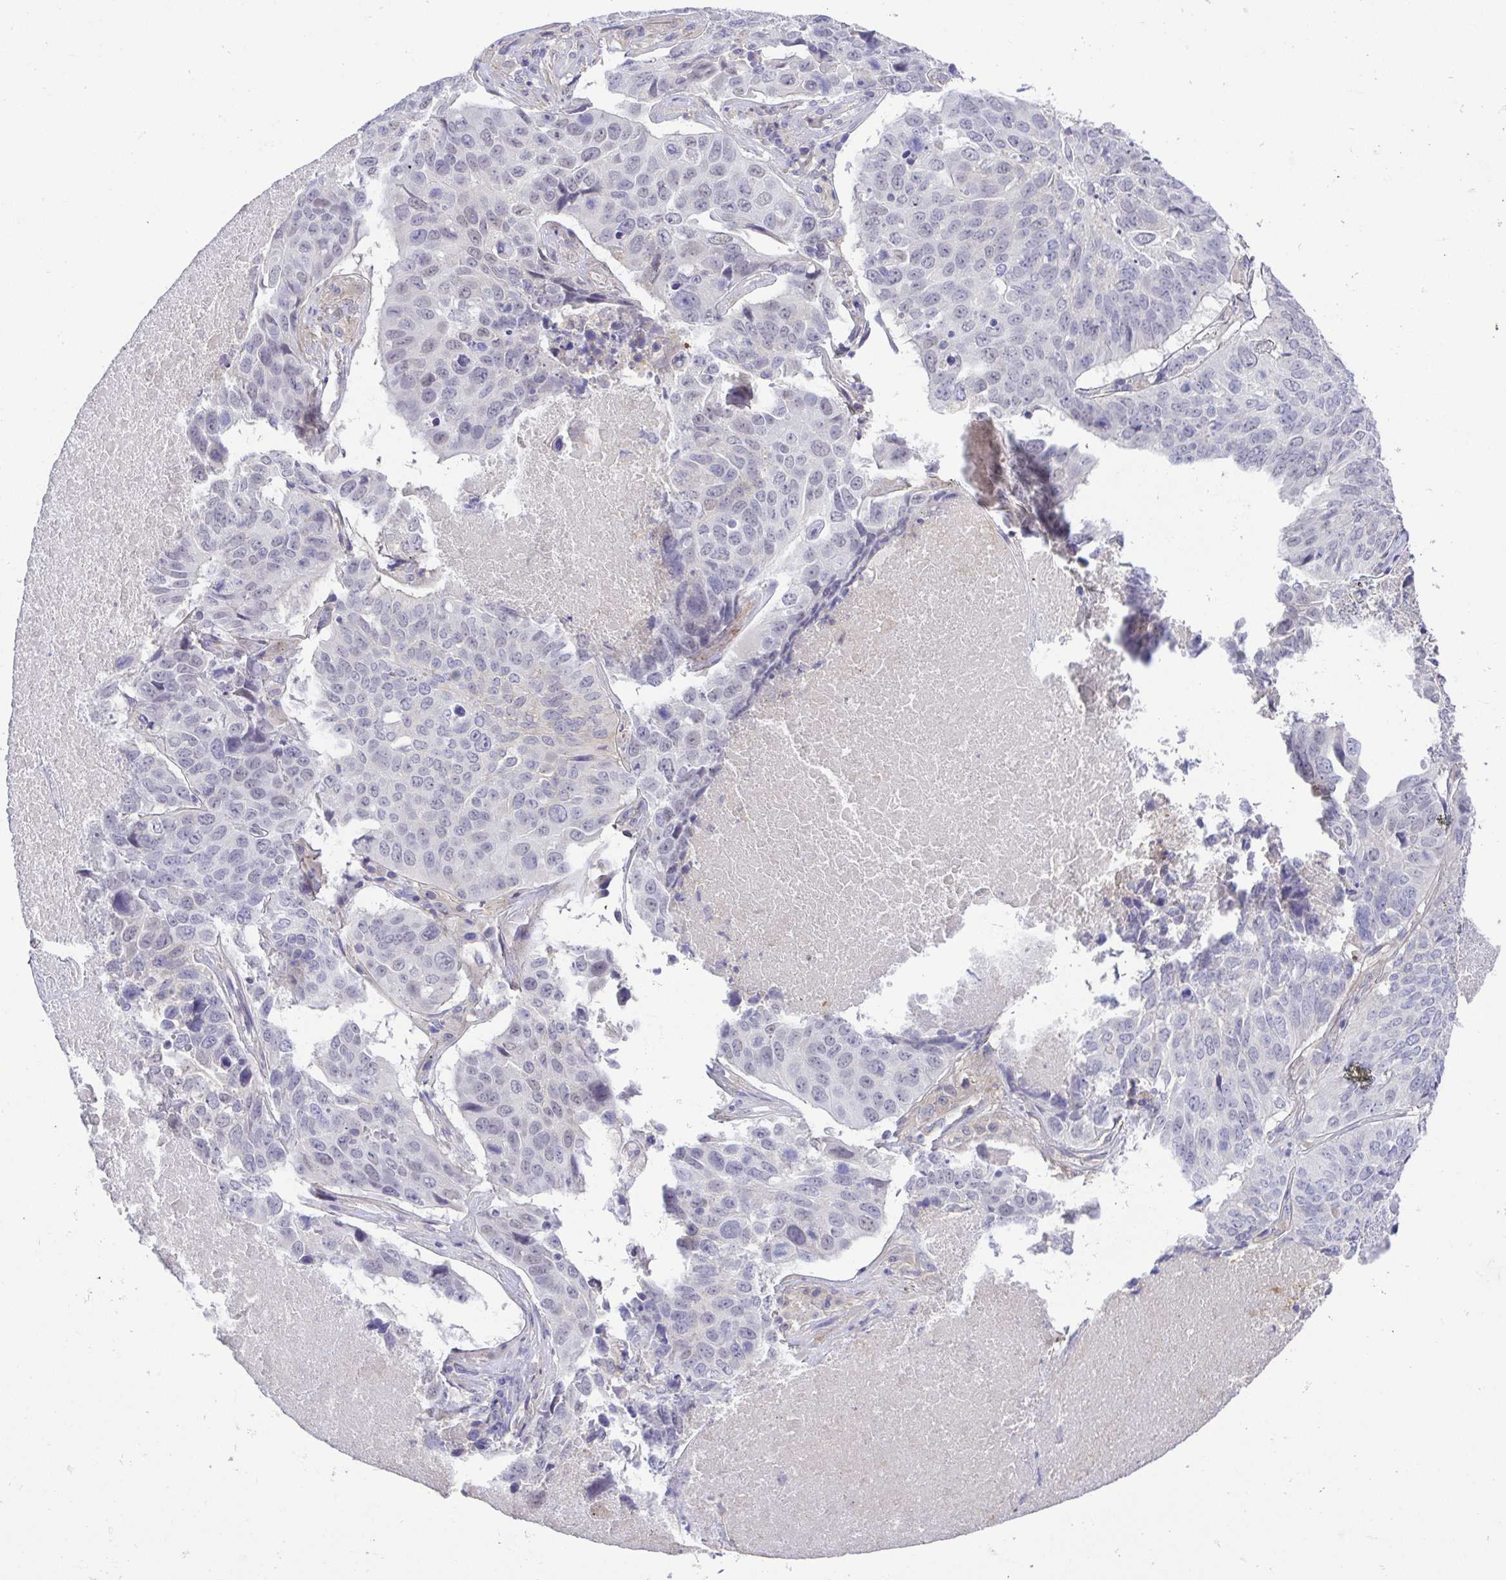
{"staining": {"intensity": "weak", "quantity": "<25%", "location": "nuclear"}, "tissue": "lung cancer", "cell_type": "Tumor cells", "image_type": "cancer", "snomed": [{"axis": "morphology", "description": "Normal tissue, NOS"}, {"axis": "morphology", "description": "Squamous cell carcinoma, NOS"}, {"axis": "topography", "description": "Bronchus"}, {"axis": "topography", "description": "Lung"}], "caption": "This image is of lung cancer (squamous cell carcinoma) stained with immunohistochemistry to label a protein in brown with the nuclei are counter-stained blue. There is no expression in tumor cells. (DAB (3,3'-diaminobenzidine) immunohistochemistry (IHC), high magnification).", "gene": "PRR14L", "patient": {"sex": "male", "age": 64}}